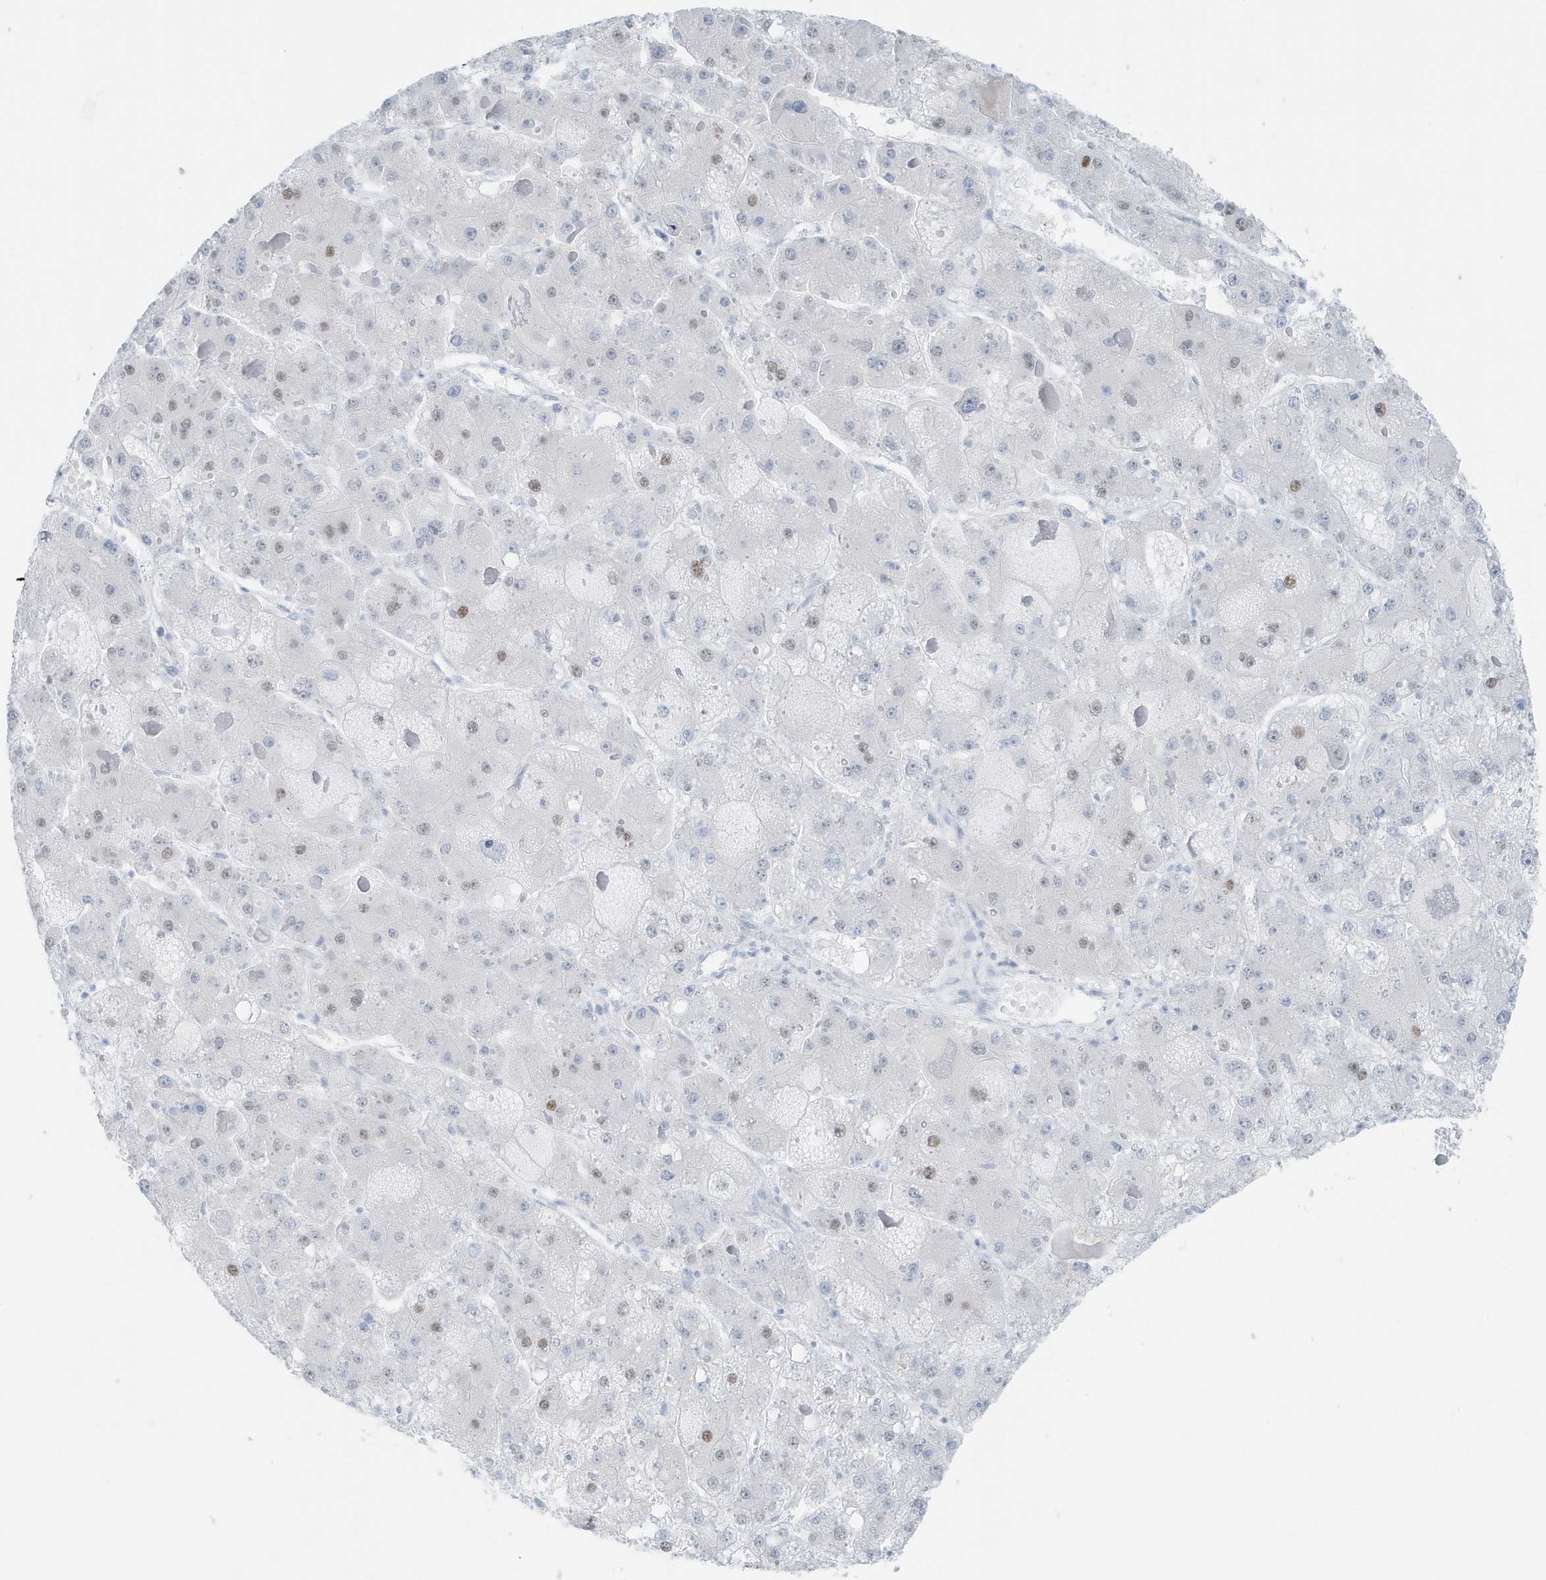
{"staining": {"intensity": "moderate", "quantity": "<25%", "location": "nuclear"}, "tissue": "liver cancer", "cell_type": "Tumor cells", "image_type": "cancer", "snomed": [{"axis": "morphology", "description": "Carcinoma, Hepatocellular, NOS"}, {"axis": "topography", "description": "Liver"}], "caption": "Tumor cells reveal moderate nuclear staining in about <25% of cells in hepatocellular carcinoma (liver). The staining was performed using DAB (3,3'-diaminobenzidine), with brown indicating positive protein expression. Nuclei are stained blue with hematoxylin.", "gene": "ZFP64", "patient": {"sex": "female", "age": 73}}